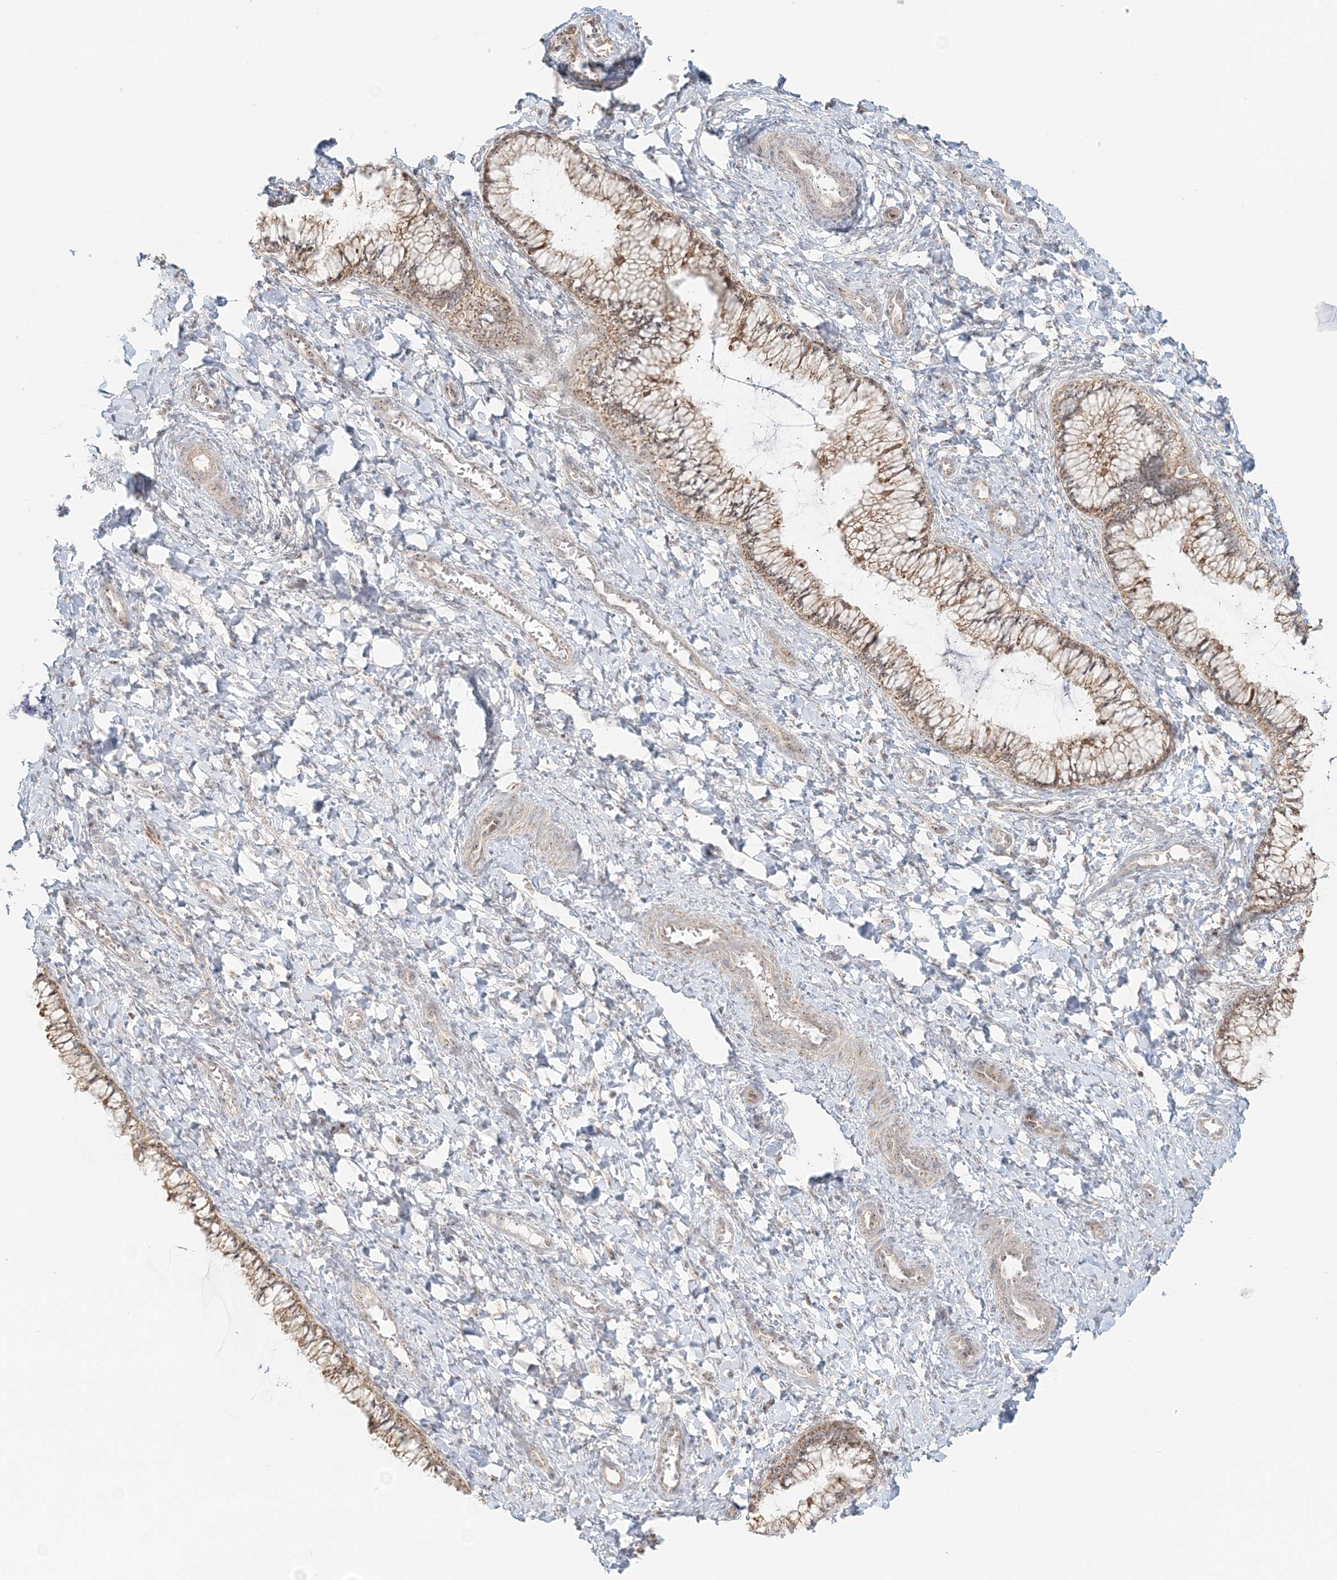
{"staining": {"intensity": "moderate", "quantity": ">75%", "location": "nuclear"}, "tissue": "cervix", "cell_type": "Glandular cells", "image_type": "normal", "snomed": [{"axis": "morphology", "description": "Normal tissue, NOS"}, {"axis": "morphology", "description": "Adenocarcinoma, NOS"}, {"axis": "topography", "description": "Cervix"}], "caption": "A brown stain labels moderate nuclear staining of a protein in glandular cells of unremarkable human cervix.", "gene": "UBE2F", "patient": {"sex": "female", "age": 29}}